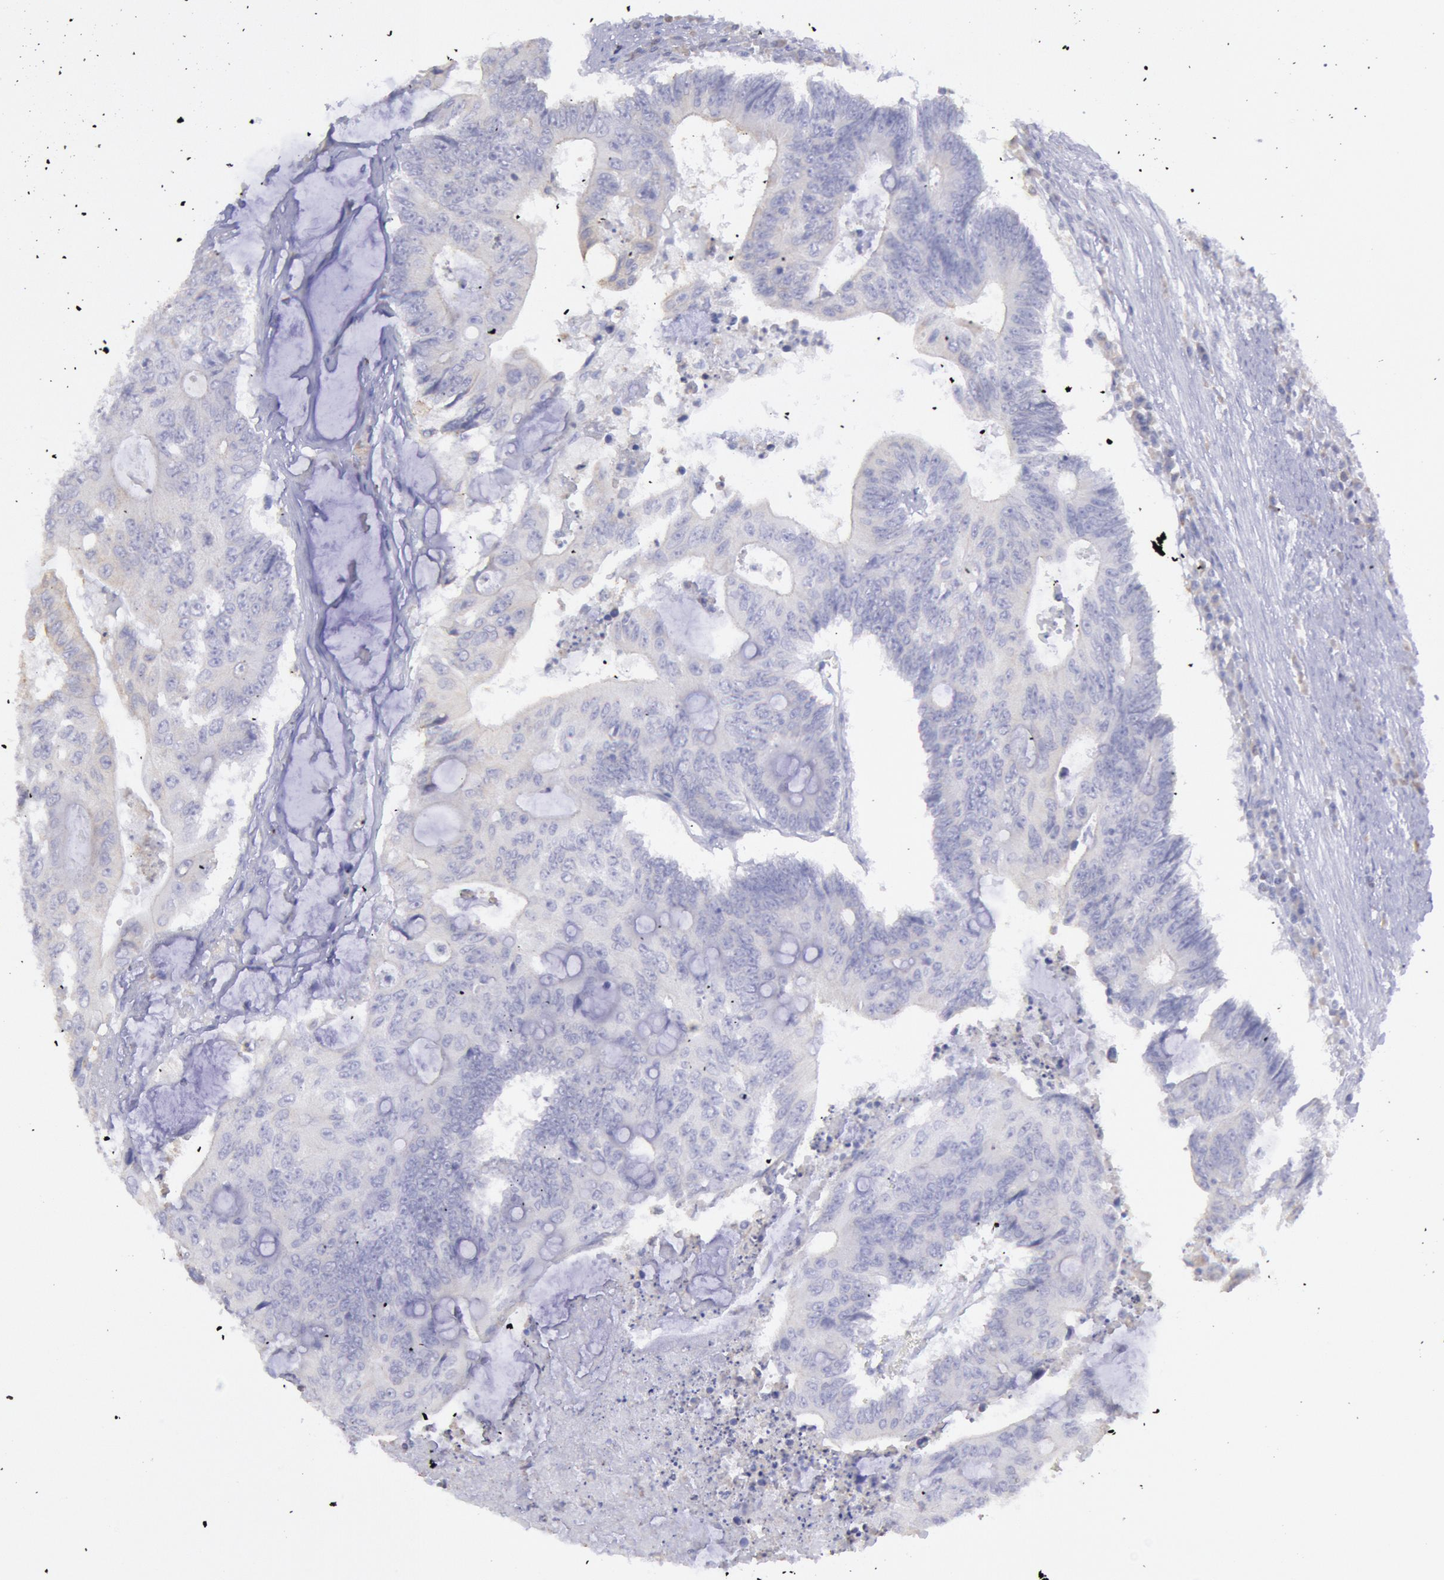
{"staining": {"intensity": "negative", "quantity": "none", "location": "none"}, "tissue": "colorectal cancer", "cell_type": "Tumor cells", "image_type": "cancer", "snomed": [{"axis": "morphology", "description": "Adenocarcinoma, NOS"}, {"axis": "topography", "description": "Colon"}], "caption": "An immunohistochemistry (IHC) image of adenocarcinoma (colorectal) is shown. There is no staining in tumor cells of adenocarcinoma (colorectal). (Brightfield microscopy of DAB (3,3'-diaminobenzidine) immunohistochemistry at high magnification).", "gene": "MYH7", "patient": {"sex": "male", "age": 65}}